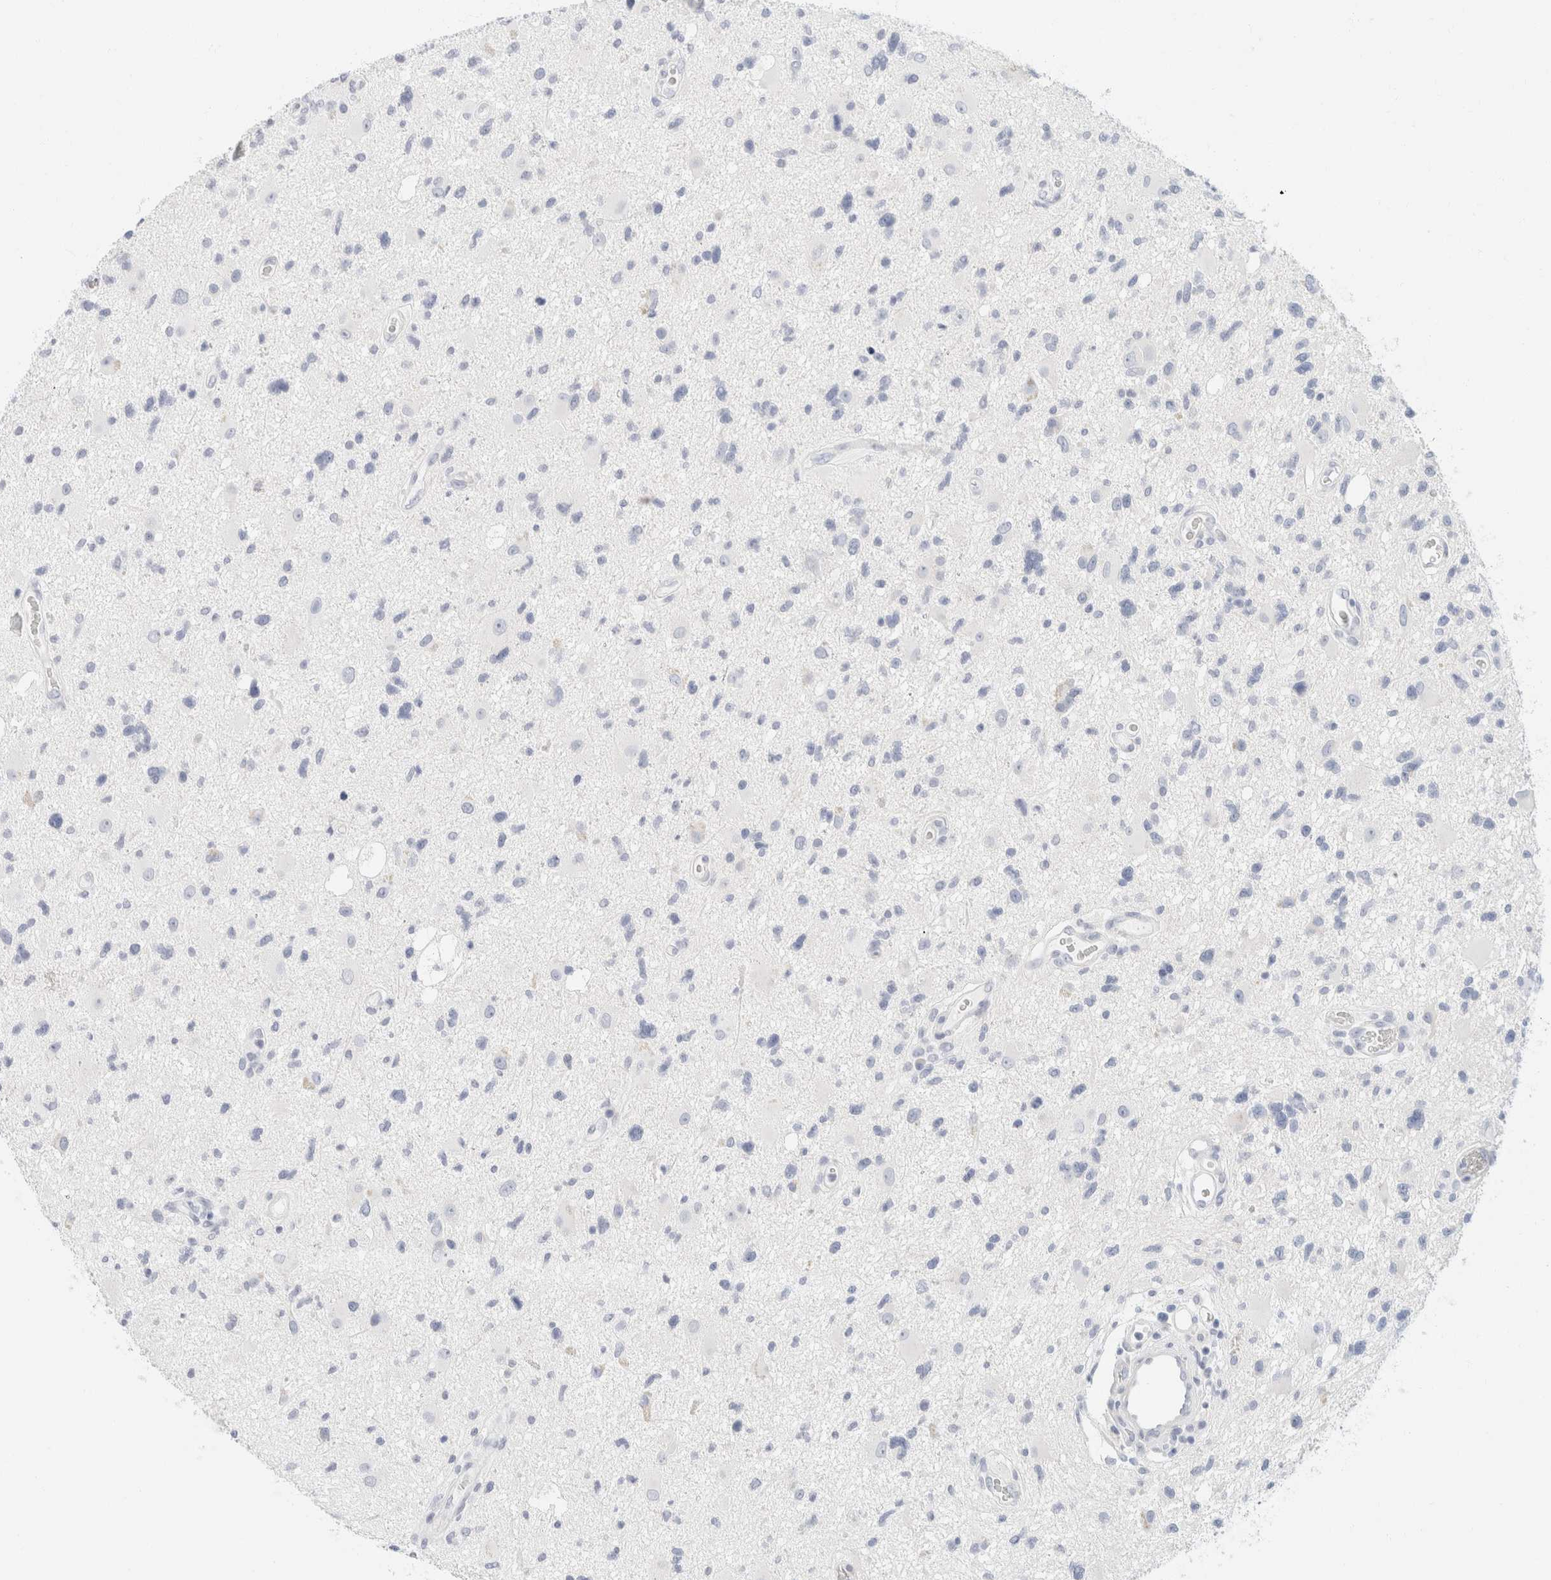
{"staining": {"intensity": "negative", "quantity": "none", "location": "none"}, "tissue": "glioma", "cell_type": "Tumor cells", "image_type": "cancer", "snomed": [{"axis": "morphology", "description": "Glioma, malignant, High grade"}, {"axis": "topography", "description": "Brain"}], "caption": "IHC histopathology image of neoplastic tissue: human glioma stained with DAB shows no significant protein staining in tumor cells.", "gene": "KRT20", "patient": {"sex": "male", "age": 33}}